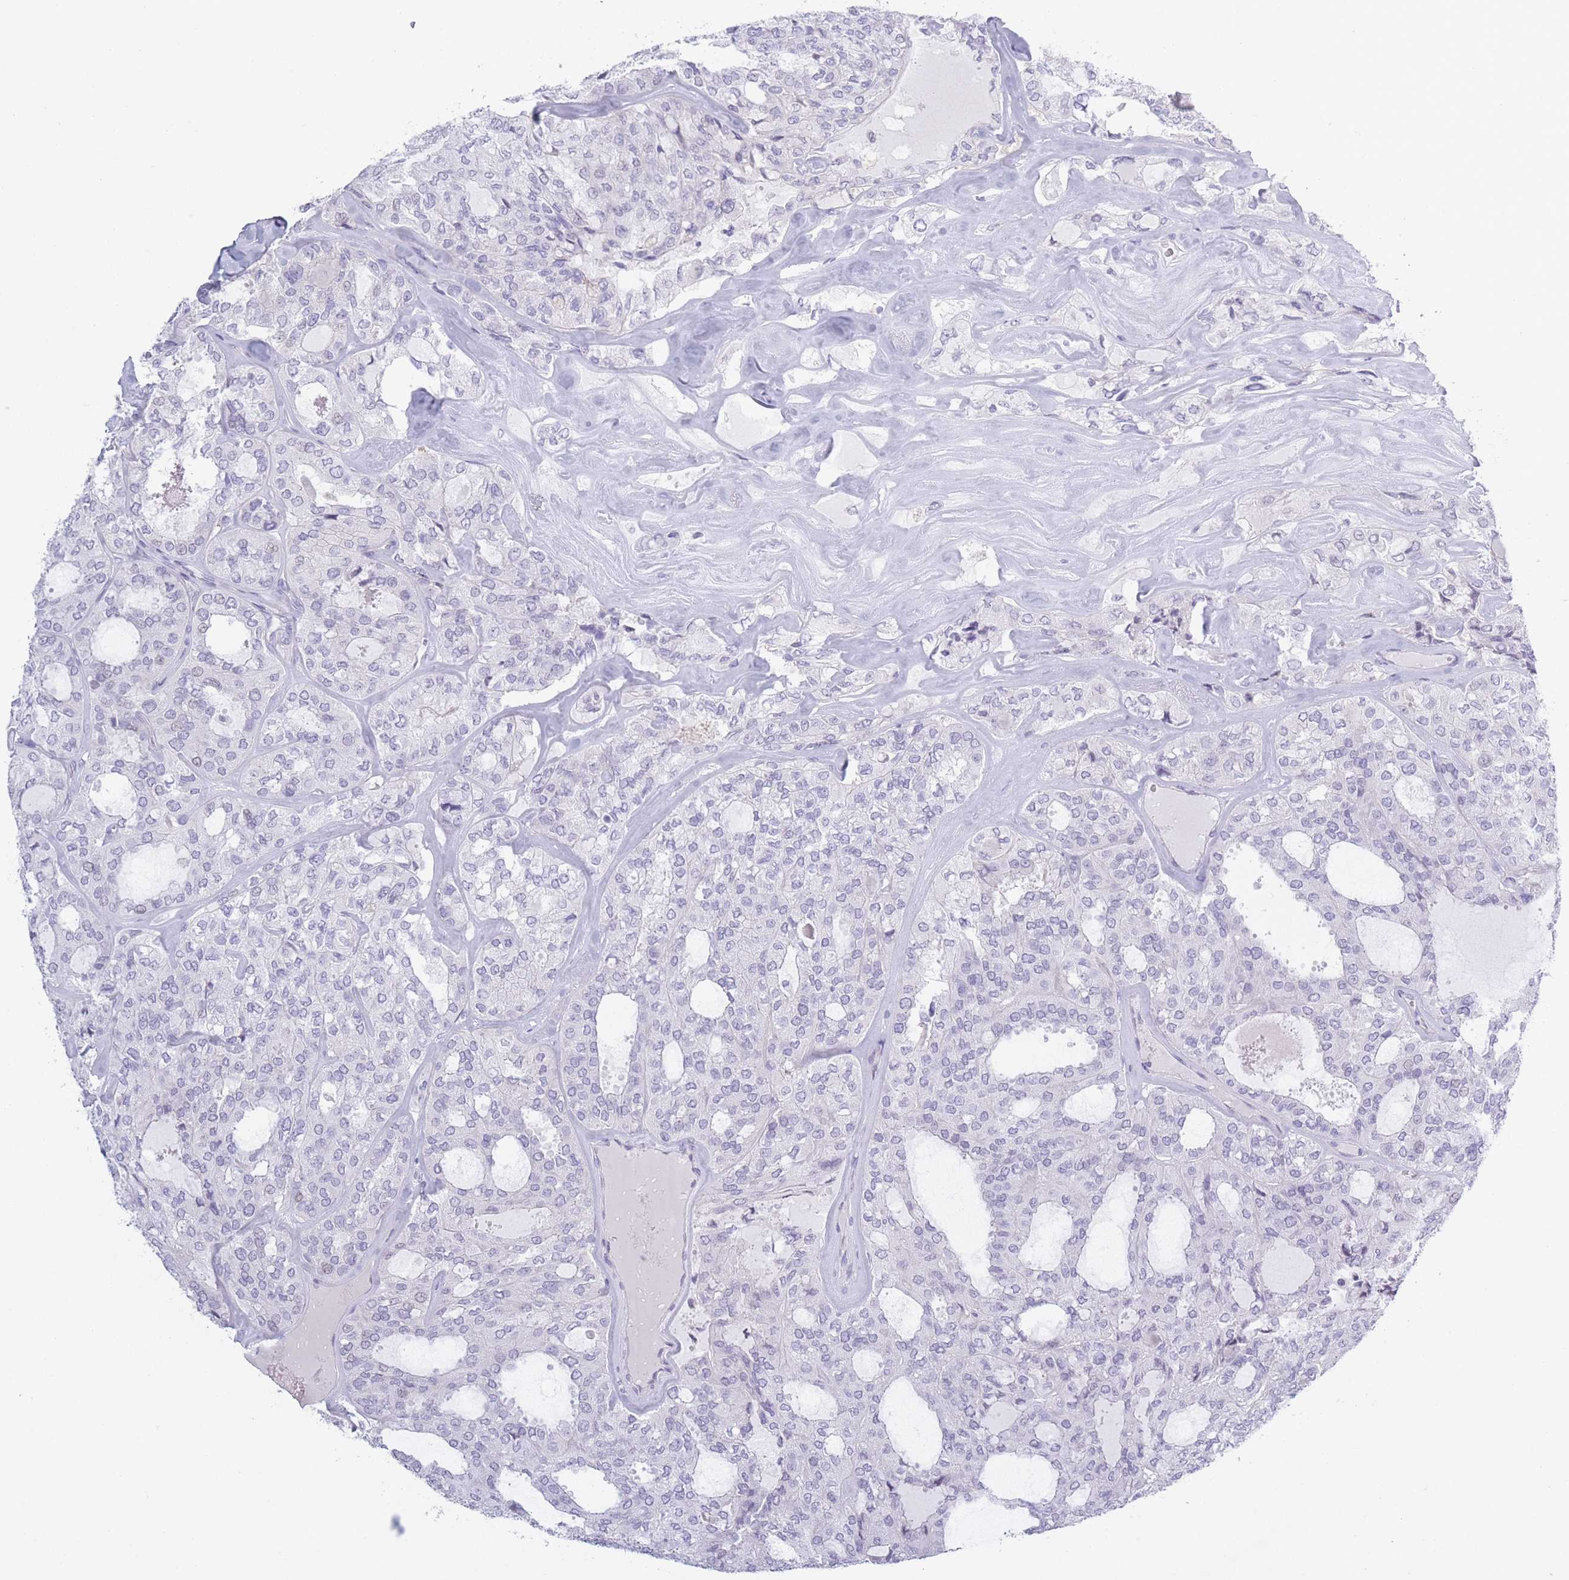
{"staining": {"intensity": "negative", "quantity": "none", "location": "none"}, "tissue": "thyroid cancer", "cell_type": "Tumor cells", "image_type": "cancer", "snomed": [{"axis": "morphology", "description": "Follicular adenoma carcinoma, NOS"}, {"axis": "topography", "description": "Thyroid gland"}], "caption": "Photomicrograph shows no protein expression in tumor cells of thyroid cancer tissue.", "gene": "PLEKHG2", "patient": {"sex": "male", "age": 75}}